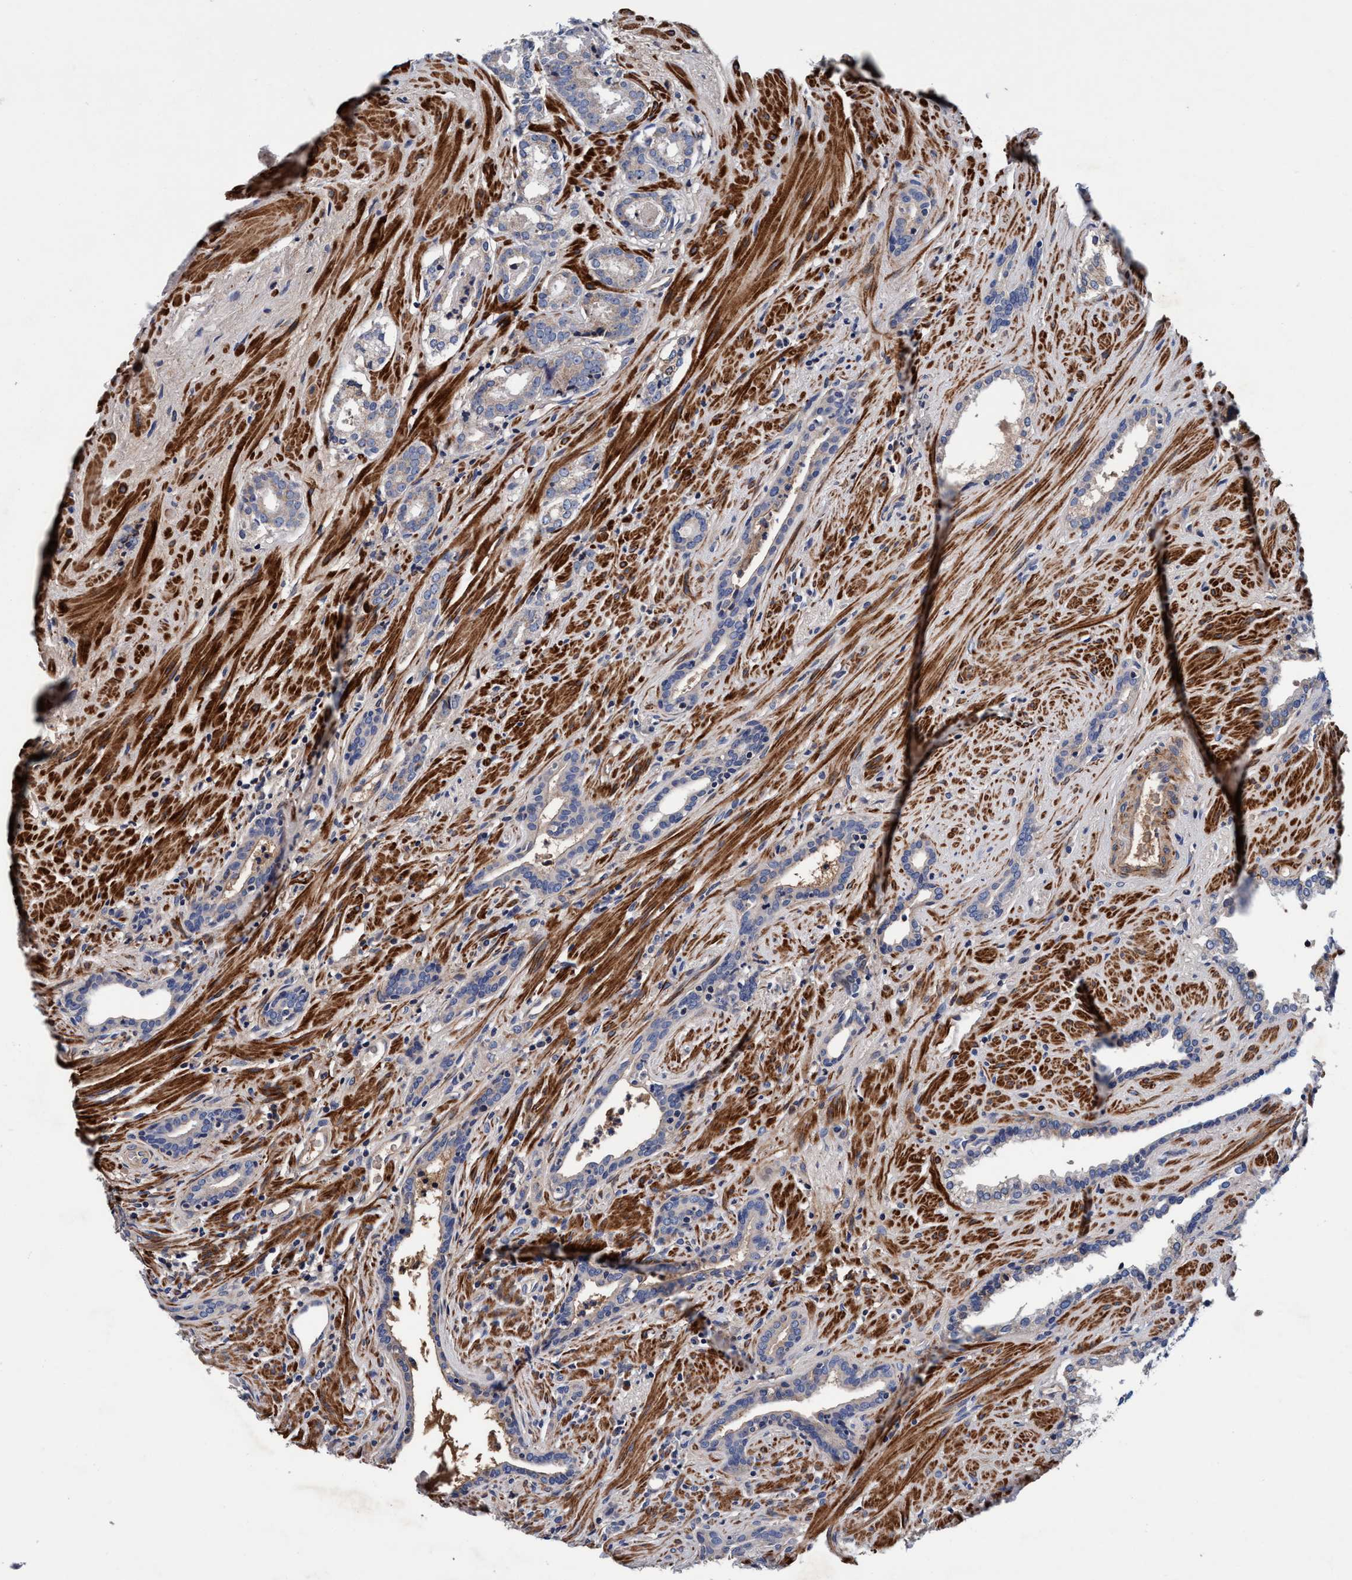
{"staining": {"intensity": "negative", "quantity": "none", "location": "none"}, "tissue": "prostate cancer", "cell_type": "Tumor cells", "image_type": "cancer", "snomed": [{"axis": "morphology", "description": "Adenocarcinoma, High grade"}, {"axis": "topography", "description": "Prostate"}], "caption": "This is an IHC image of prostate cancer (high-grade adenocarcinoma). There is no positivity in tumor cells.", "gene": "RNF208", "patient": {"sex": "male", "age": 71}}